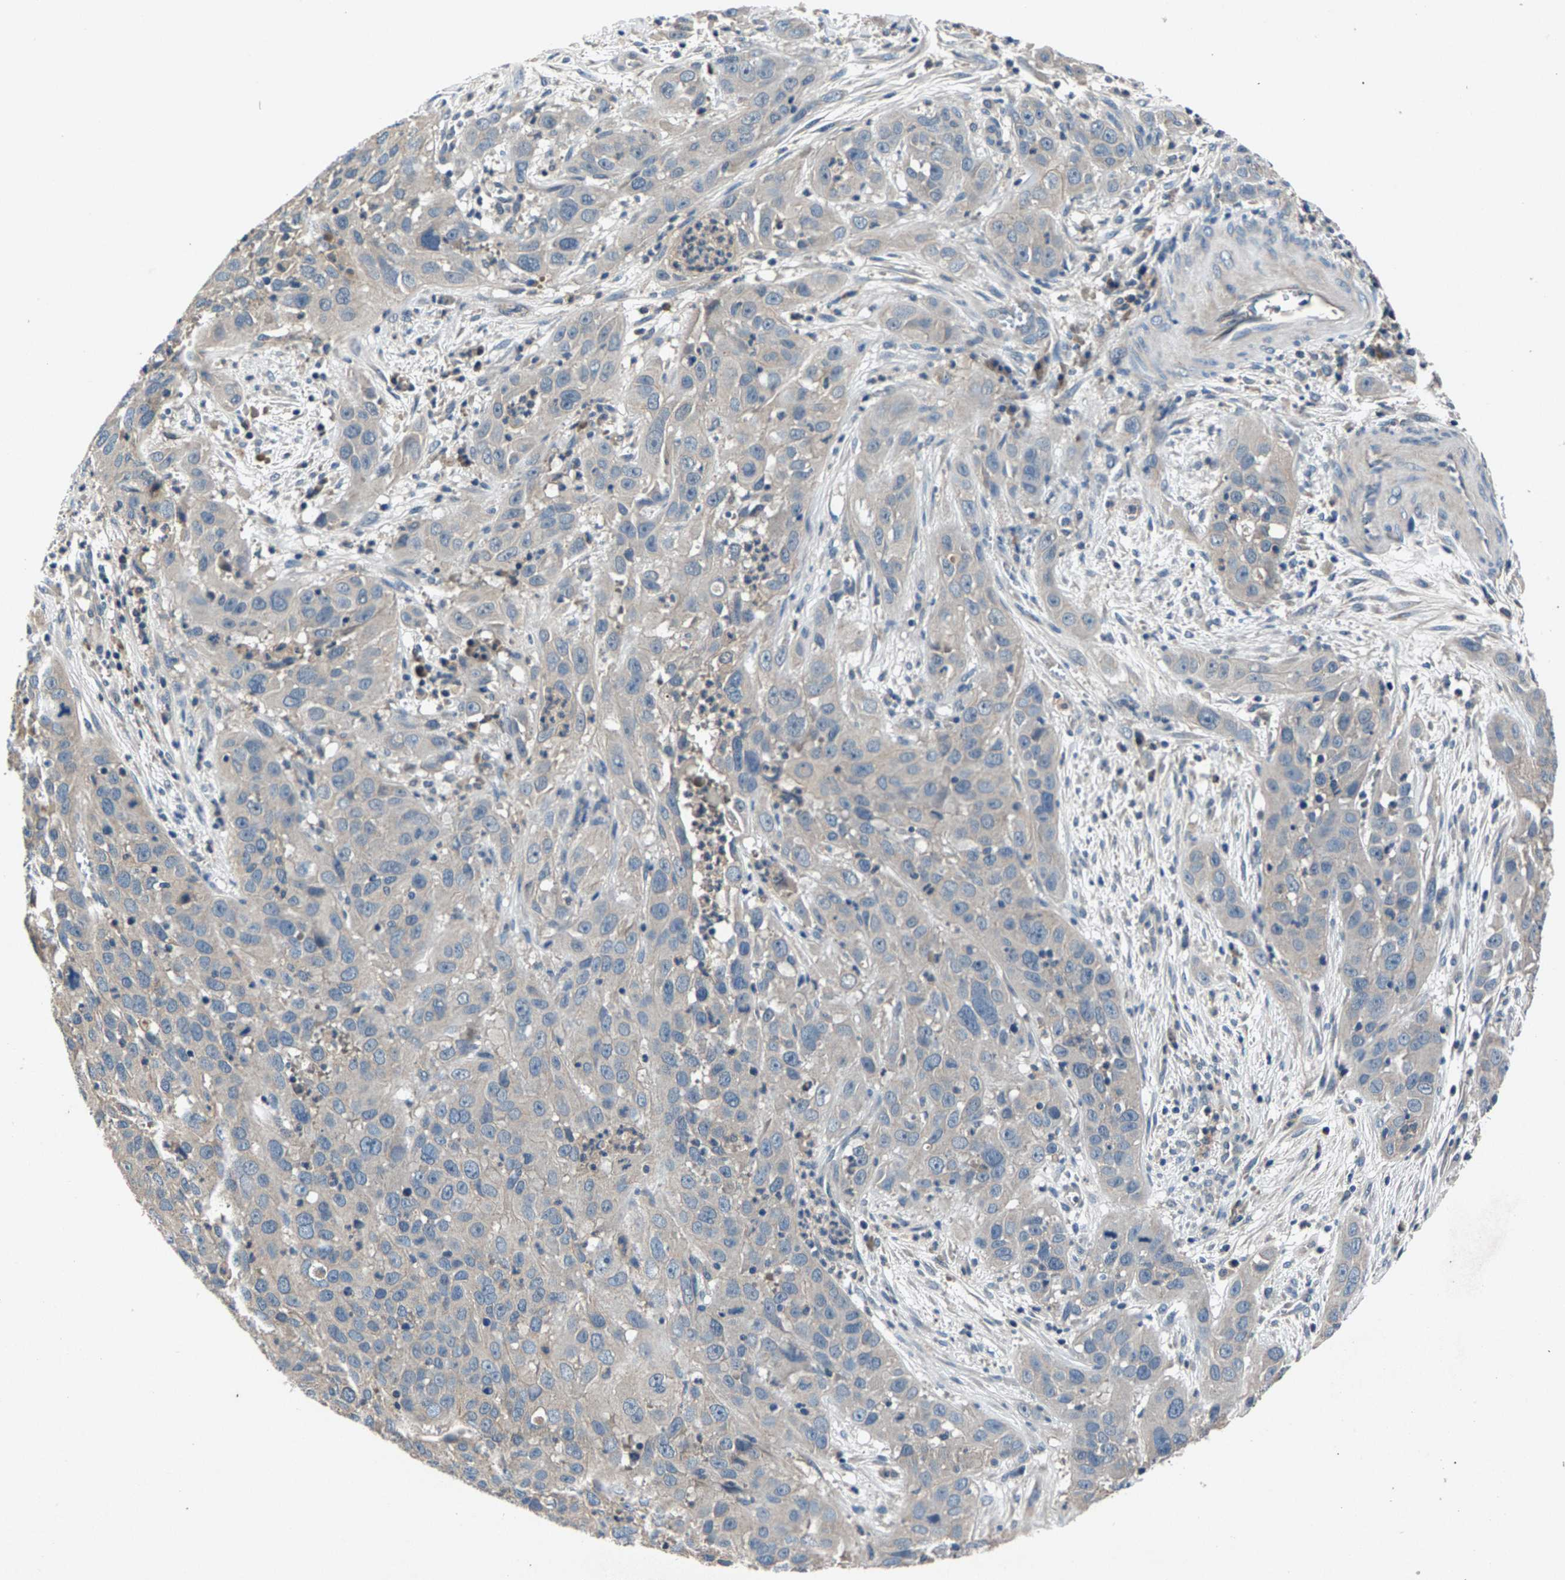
{"staining": {"intensity": "negative", "quantity": "none", "location": "none"}, "tissue": "cervical cancer", "cell_type": "Tumor cells", "image_type": "cancer", "snomed": [{"axis": "morphology", "description": "Squamous cell carcinoma, NOS"}, {"axis": "topography", "description": "Cervix"}], "caption": "High power microscopy photomicrograph of an immunohistochemistry histopathology image of cervical cancer (squamous cell carcinoma), revealing no significant expression in tumor cells.", "gene": "PRXL2C", "patient": {"sex": "female", "age": 32}}